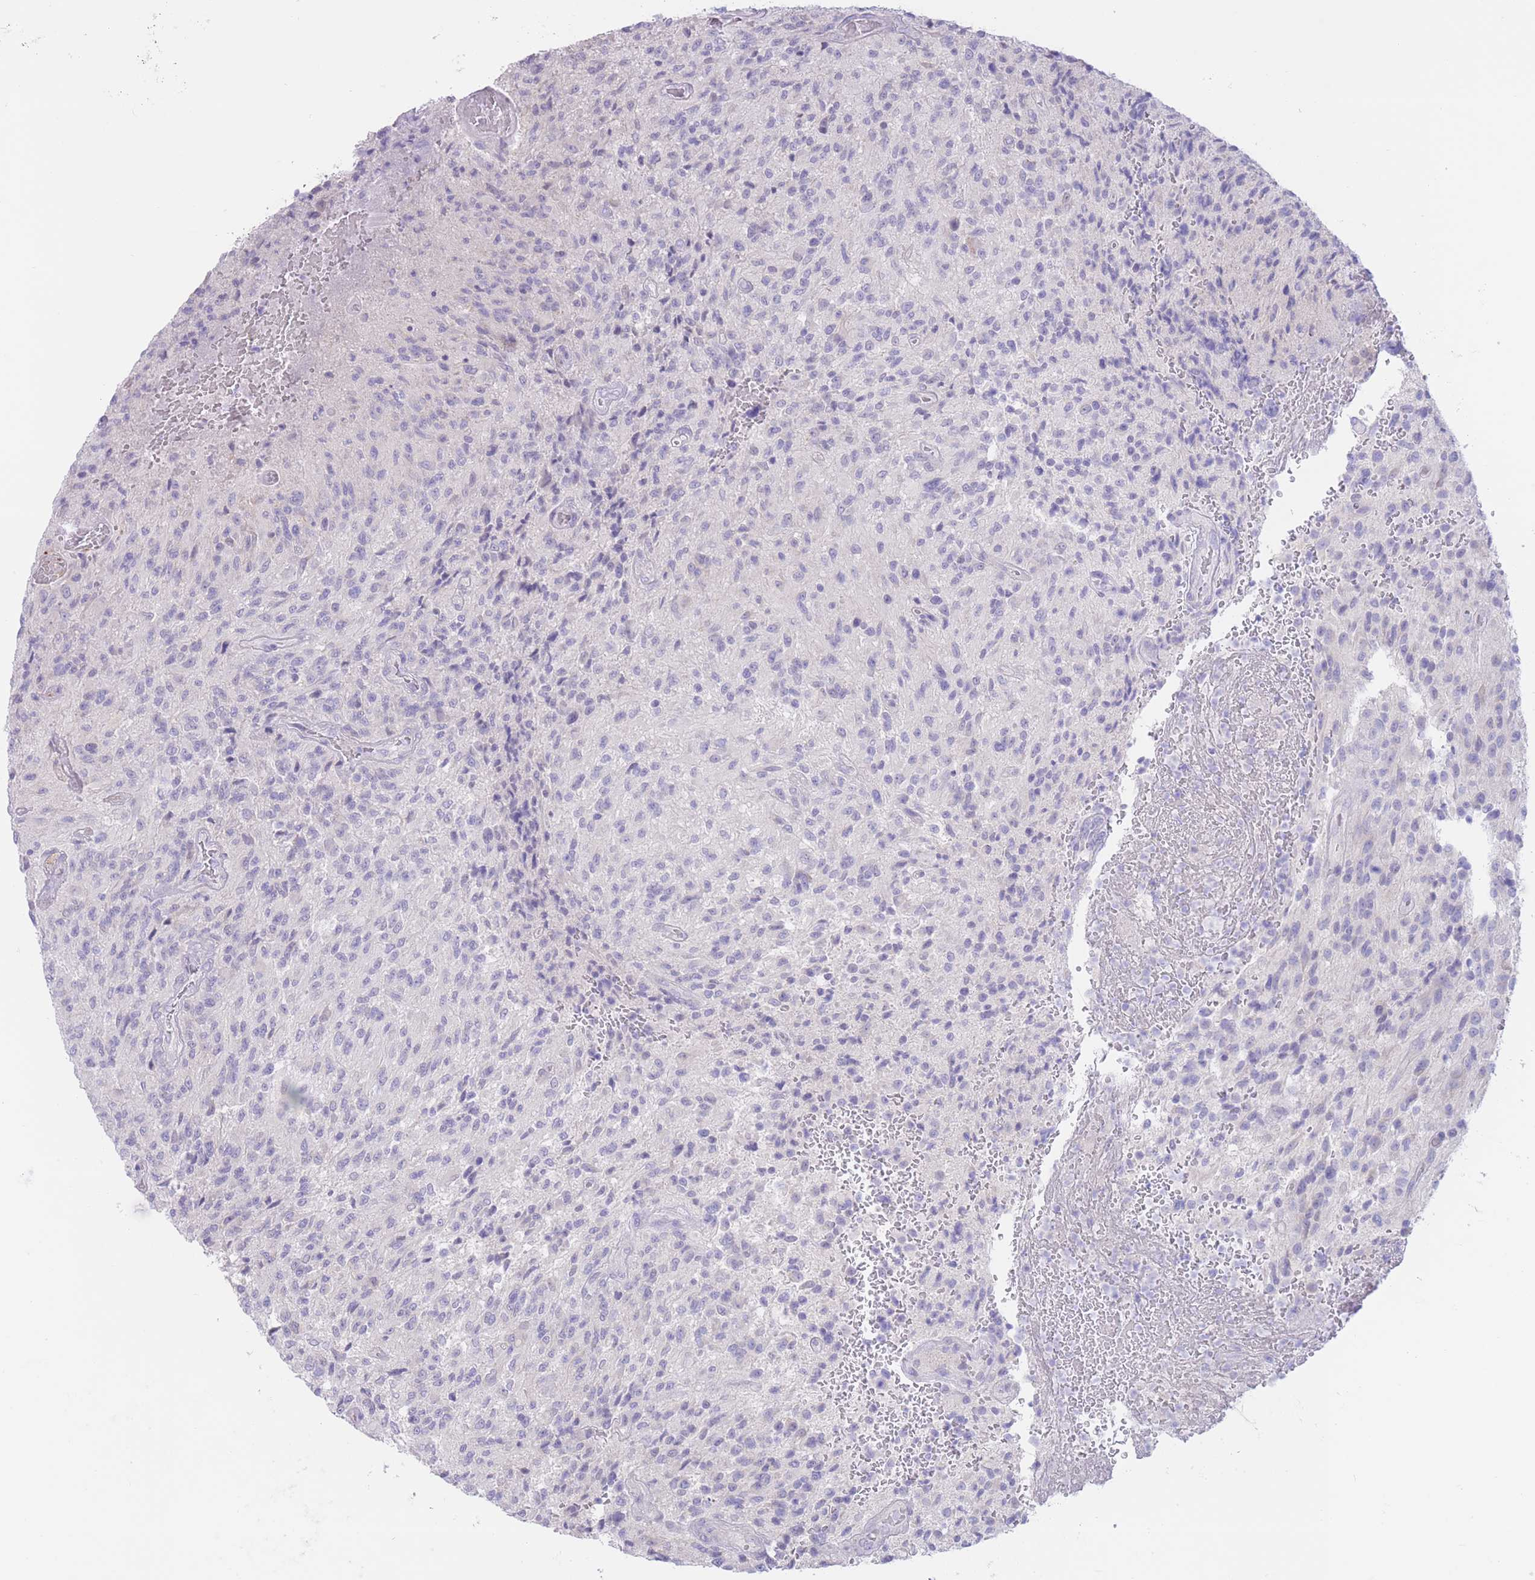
{"staining": {"intensity": "negative", "quantity": "none", "location": "none"}, "tissue": "glioma", "cell_type": "Tumor cells", "image_type": "cancer", "snomed": [{"axis": "morphology", "description": "Normal tissue, NOS"}, {"axis": "morphology", "description": "Glioma, malignant, High grade"}, {"axis": "topography", "description": "Cerebral cortex"}], "caption": "Protein analysis of glioma shows no significant positivity in tumor cells.", "gene": "FAH", "patient": {"sex": "male", "age": 56}}